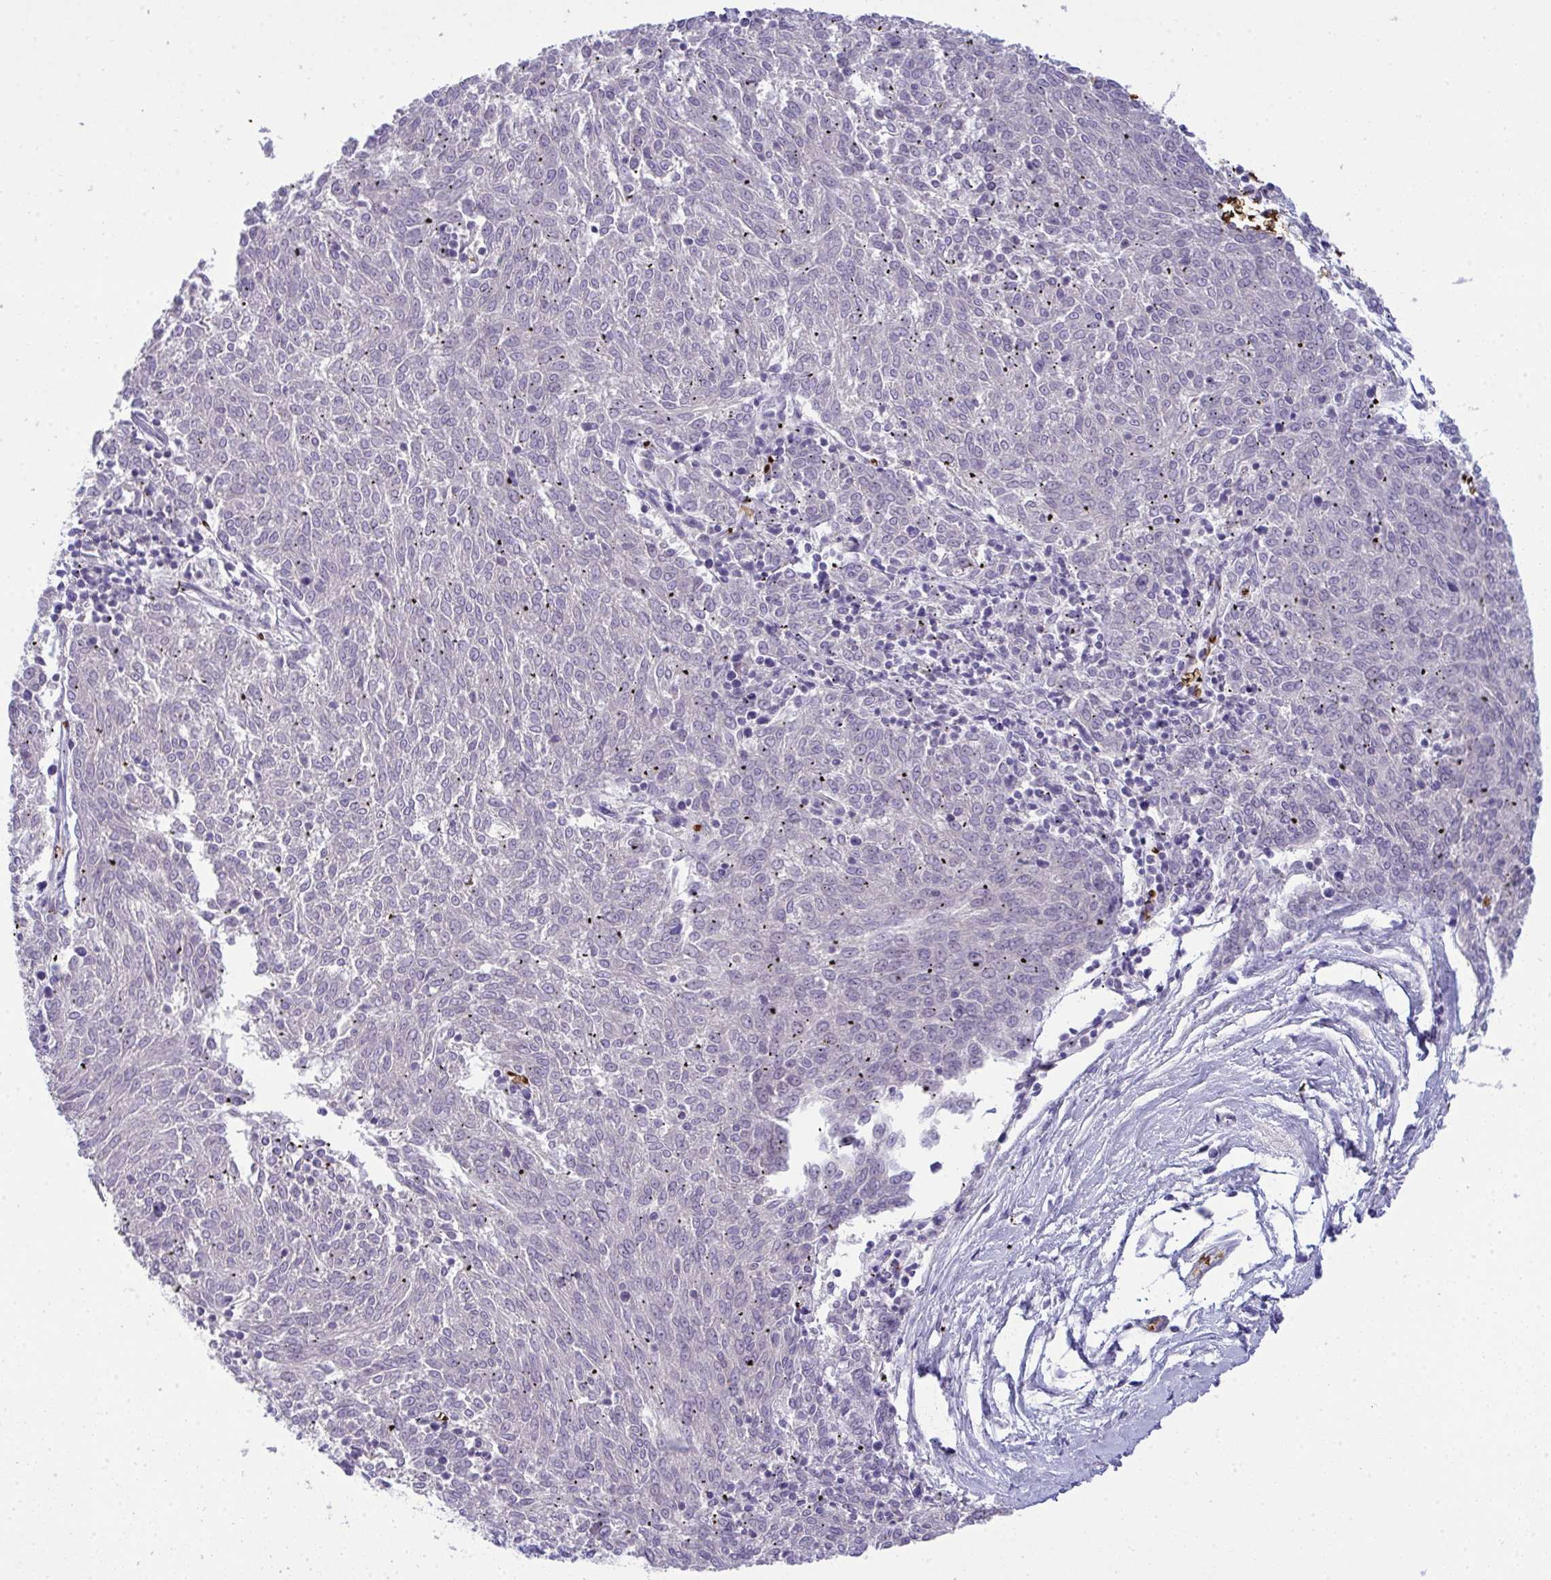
{"staining": {"intensity": "negative", "quantity": "none", "location": "none"}, "tissue": "melanoma", "cell_type": "Tumor cells", "image_type": "cancer", "snomed": [{"axis": "morphology", "description": "Malignant melanoma, NOS"}, {"axis": "topography", "description": "Skin"}], "caption": "The micrograph displays no staining of tumor cells in malignant melanoma. (DAB IHC with hematoxylin counter stain).", "gene": "SPTB", "patient": {"sex": "female", "age": 72}}